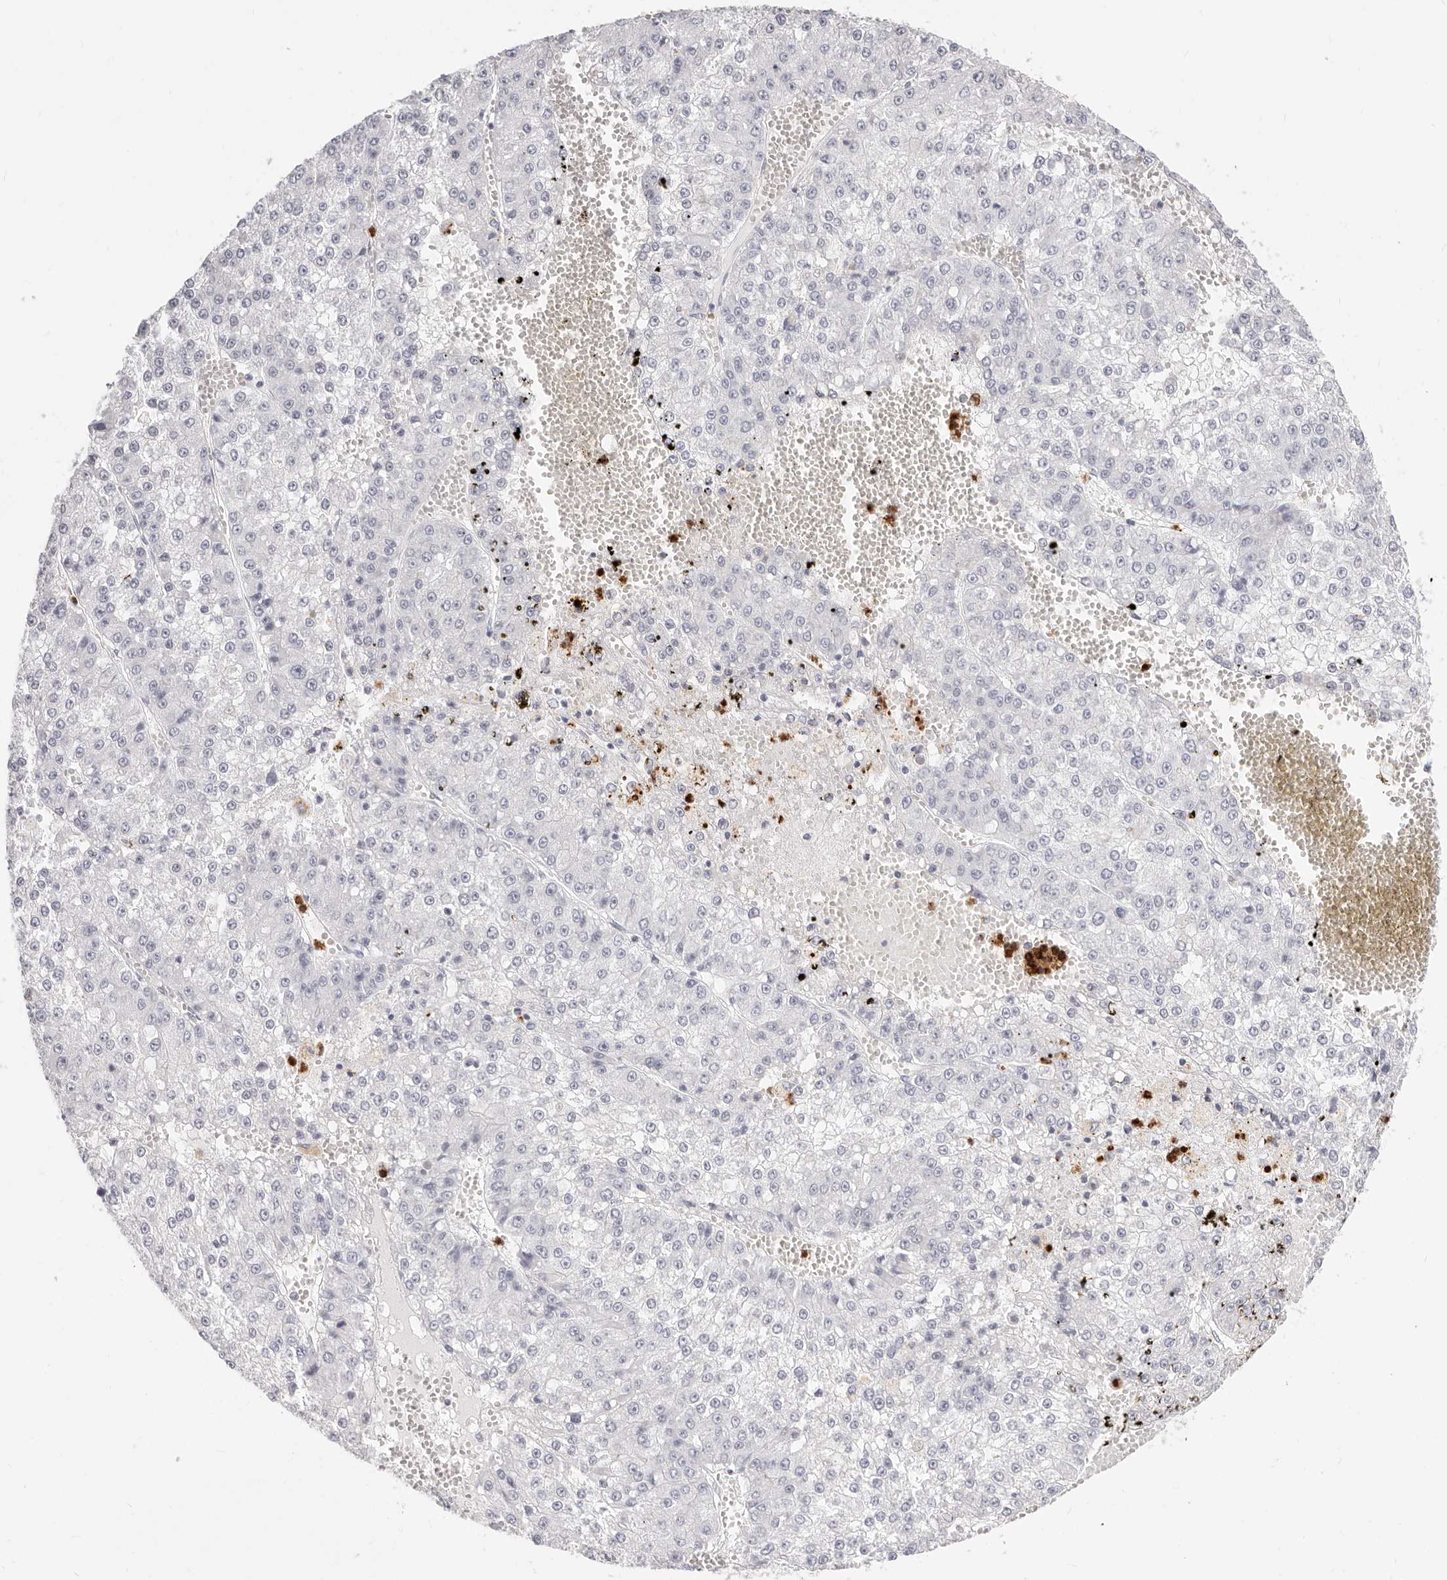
{"staining": {"intensity": "negative", "quantity": "none", "location": "none"}, "tissue": "liver cancer", "cell_type": "Tumor cells", "image_type": "cancer", "snomed": [{"axis": "morphology", "description": "Carcinoma, Hepatocellular, NOS"}, {"axis": "topography", "description": "Liver"}], "caption": "Immunohistochemical staining of human hepatocellular carcinoma (liver) demonstrates no significant staining in tumor cells.", "gene": "CAMP", "patient": {"sex": "female", "age": 73}}